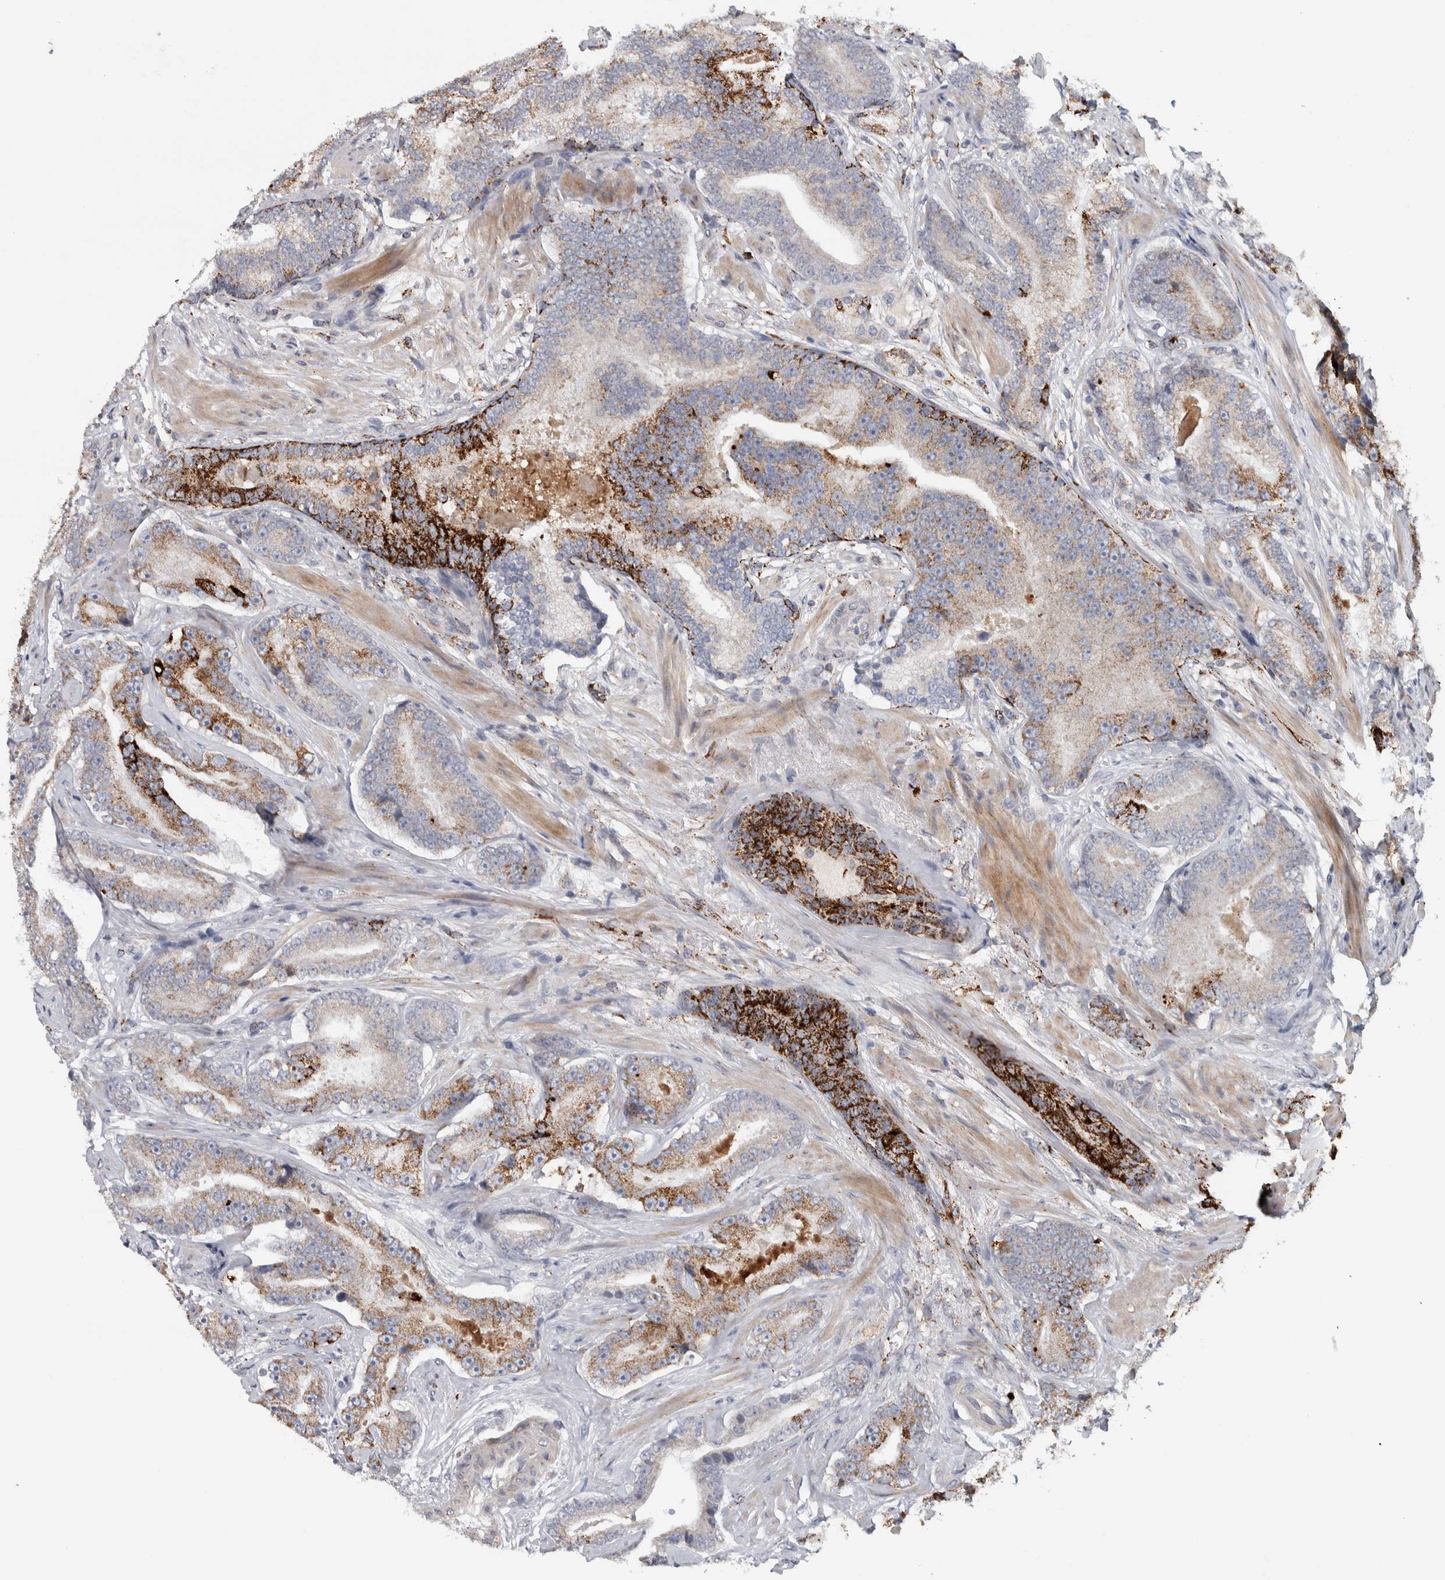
{"staining": {"intensity": "moderate", "quantity": "25%-75%", "location": "cytoplasmic/membranous"}, "tissue": "prostate cancer", "cell_type": "Tumor cells", "image_type": "cancer", "snomed": [{"axis": "morphology", "description": "Adenocarcinoma, High grade"}, {"axis": "topography", "description": "Prostate"}], "caption": "An immunohistochemistry micrograph of tumor tissue is shown. Protein staining in brown labels moderate cytoplasmic/membranous positivity in prostate adenocarcinoma (high-grade) within tumor cells.", "gene": "FAM78A", "patient": {"sex": "male", "age": 55}}